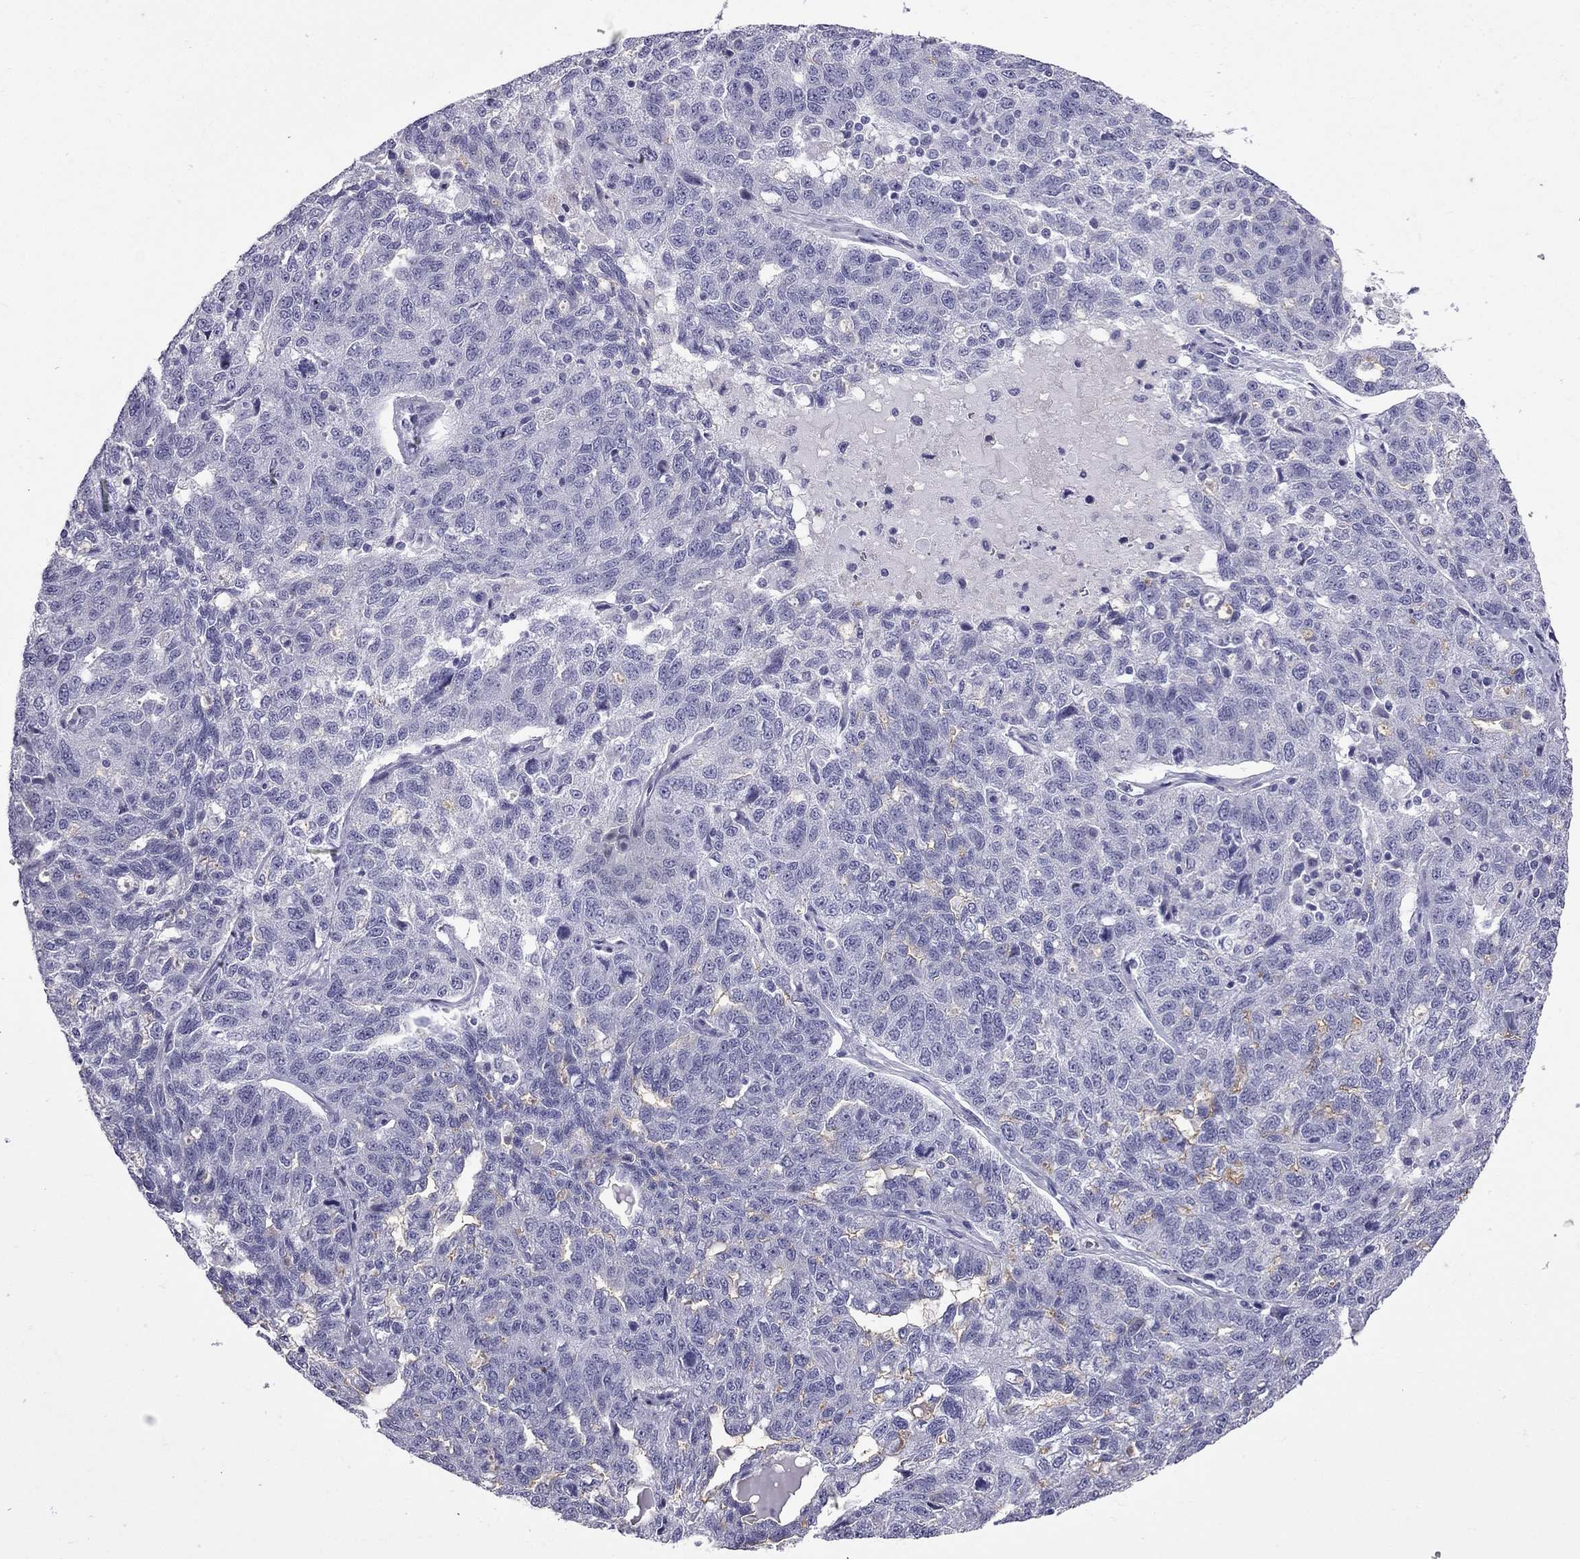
{"staining": {"intensity": "negative", "quantity": "none", "location": "none"}, "tissue": "ovarian cancer", "cell_type": "Tumor cells", "image_type": "cancer", "snomed": [{"axis": "morphology", "description": "Cystadenocarcinoma, serous, NOS"}, {"axis": "topography", "description": "Ovary"}], "caption": "Human ovarian serous cystadenocarcinoma stained for a protein using immunohistochemistry (IHC) demonstrates no positivity in tumor cells.", "gene": "GJA8", "patient": {"sex": "female", "age": 71}}